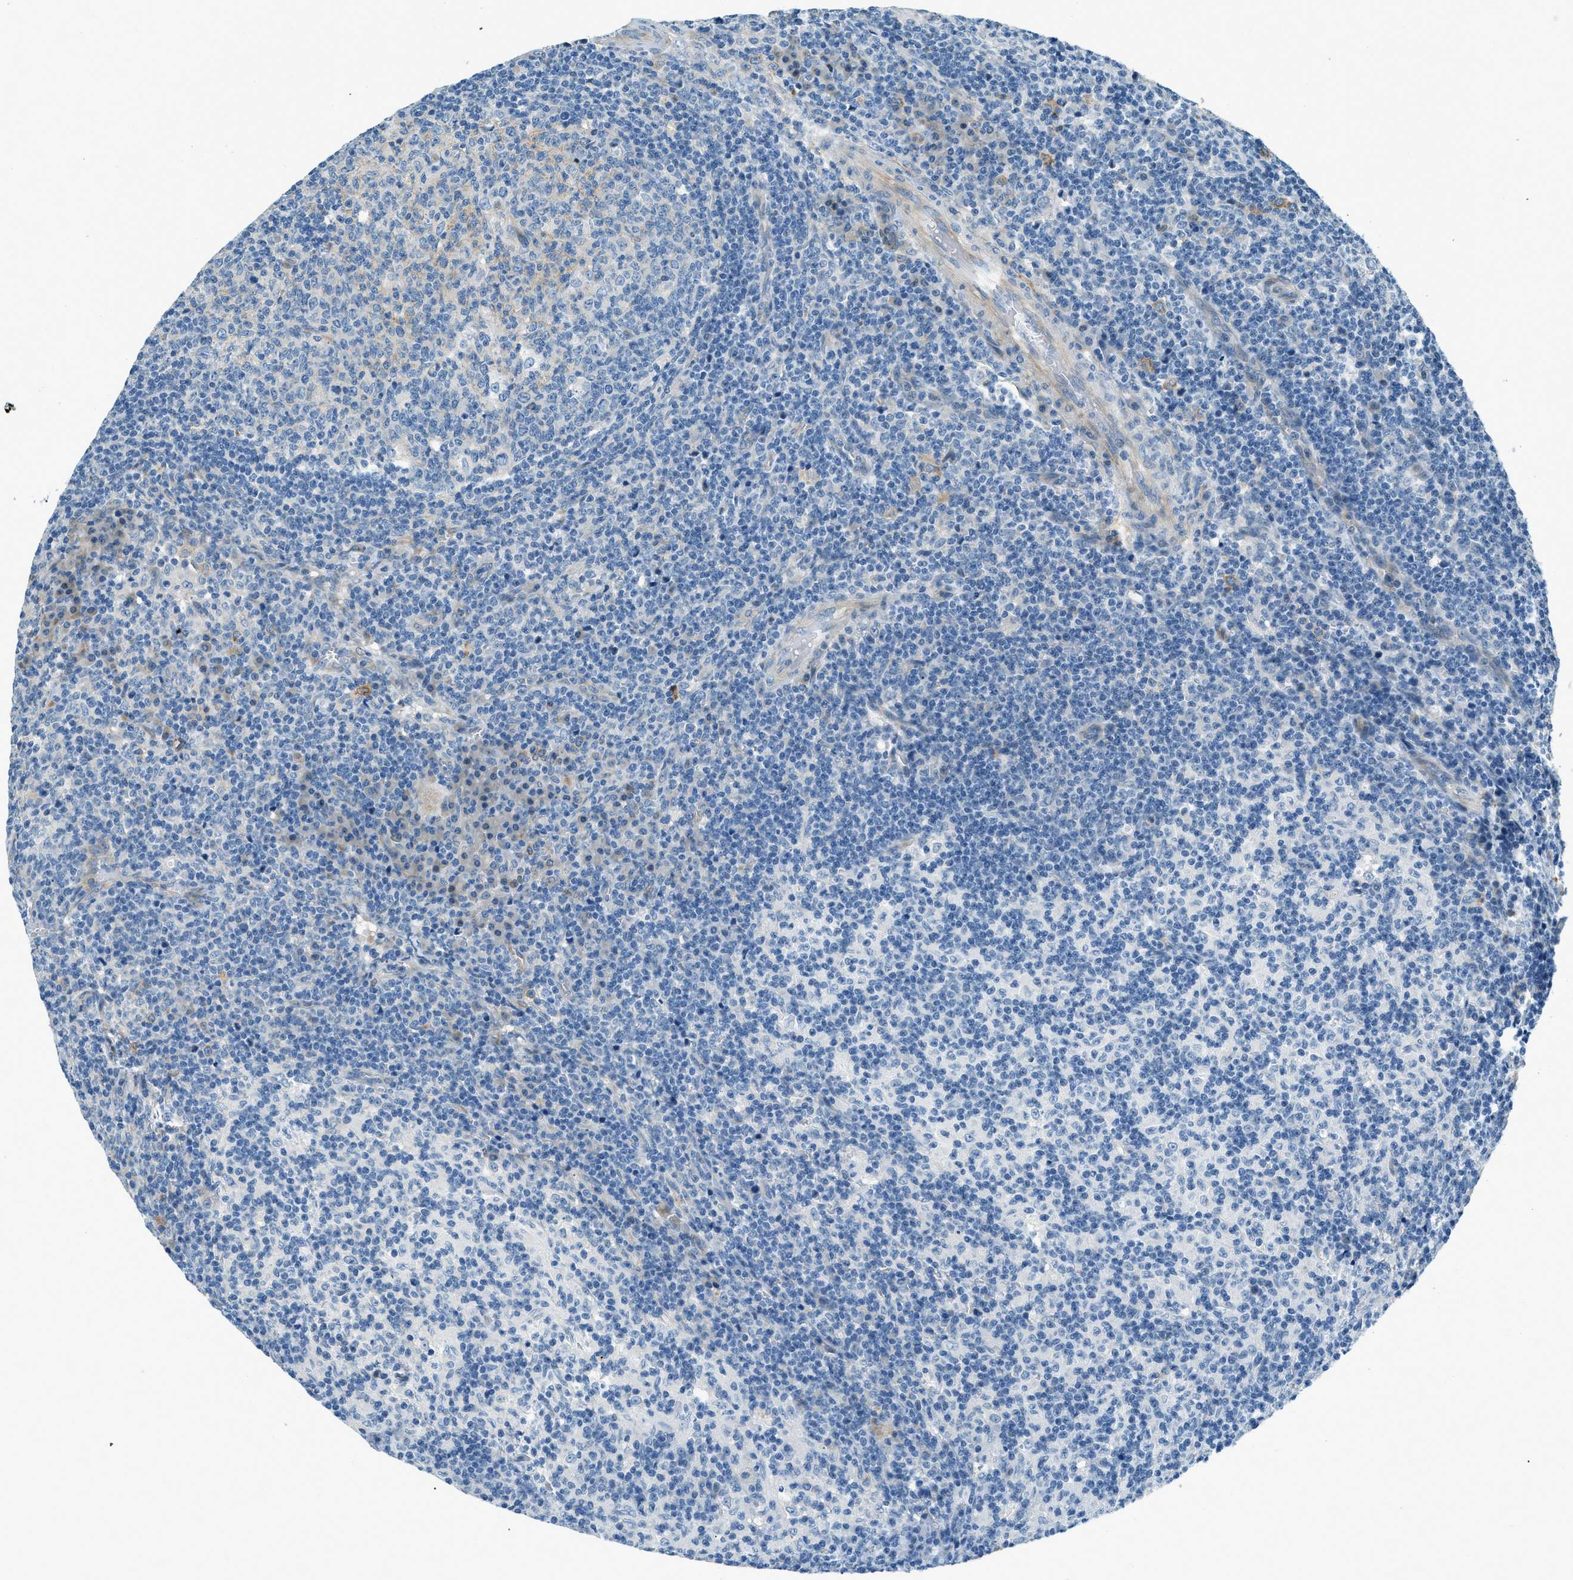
{"staining": {"intensity": "negative", "quantity": "none", "location": "none"}, "tissue": "lymph node", "cell_type": "Germinal center cells", "image_type": "normal", "snomed": [{"axis": "morphology", "description": "Normal tissue, NOS"}, {"axis": "morphology", "description": "Inflammation, NOS"}, {"axis": "topography", "description": "Lymph node"}], "caption": "Immunohistochemistry (IHC) image of normal lymph node: lymph node stained with DAB (3,3'-diaminobenzidine) exhibits no significant protein positivity in germinal center cells.", "gene": "ZNF367", "patient": {"sex": "male", "age": 55}}